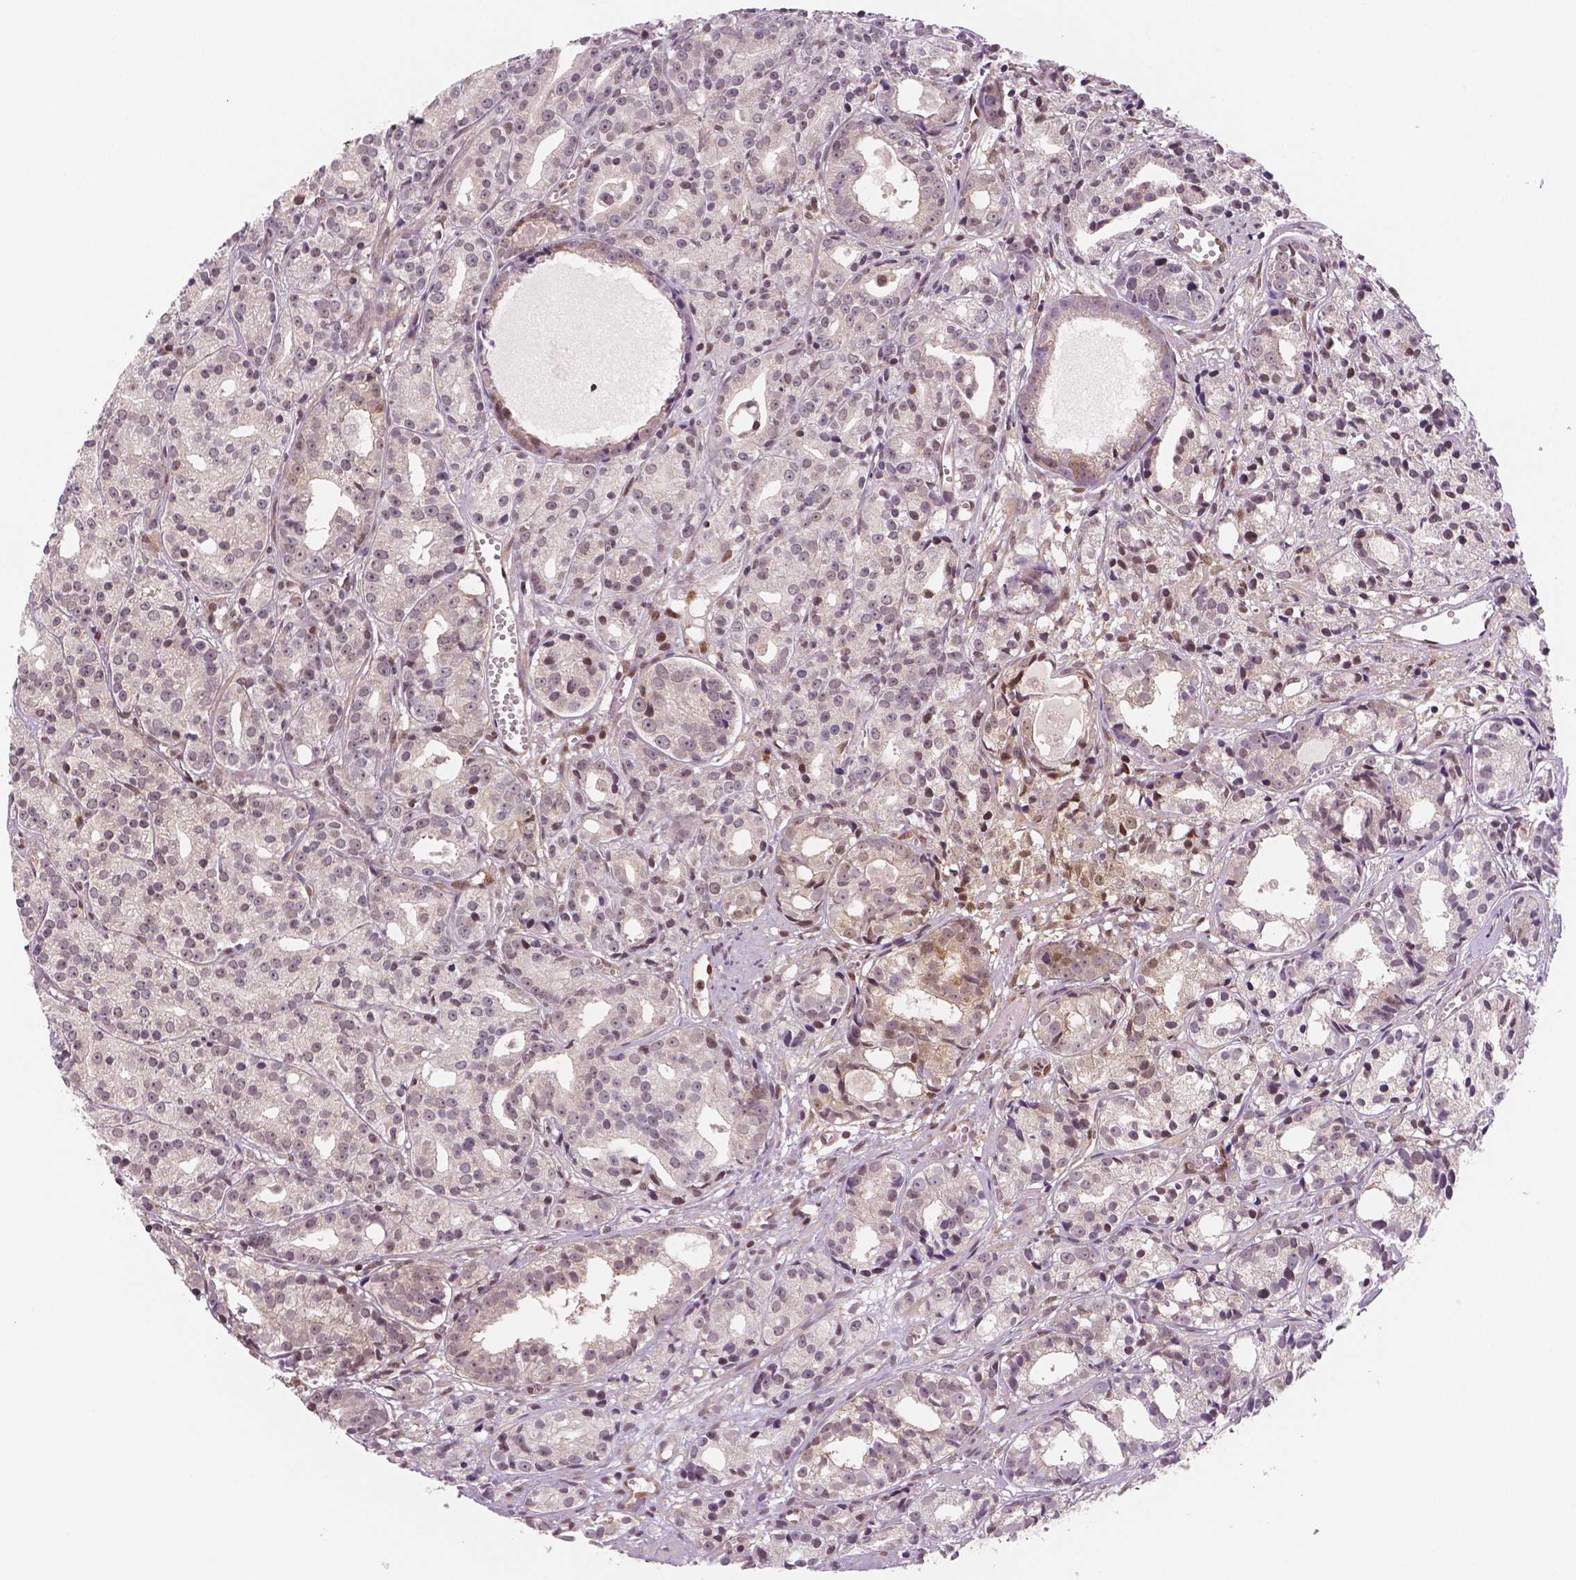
{"staining": {"intensity": "moderate", "quantity": "25%-75%", "location": "cytoplasmic/membranous,nuclear"}, "tissue": "prostate cancer", "cell_type": "Tumor cells", "image_type": "cancer", "snomed": [{"axis": "morphology", "description": "Adenocarcinoma, Medium grade"}, {"axis": "topography", "description": "Prostate"}], "caption": "Tumor cells reveal medium levels of moderate cytoplasmic/membranous and nuclear expression in about 25%-75% of cells in medium-grade adenocarcinoma (prostate).", "gene": "STAT3", "patient": {"sex": "male", "age": 74}}